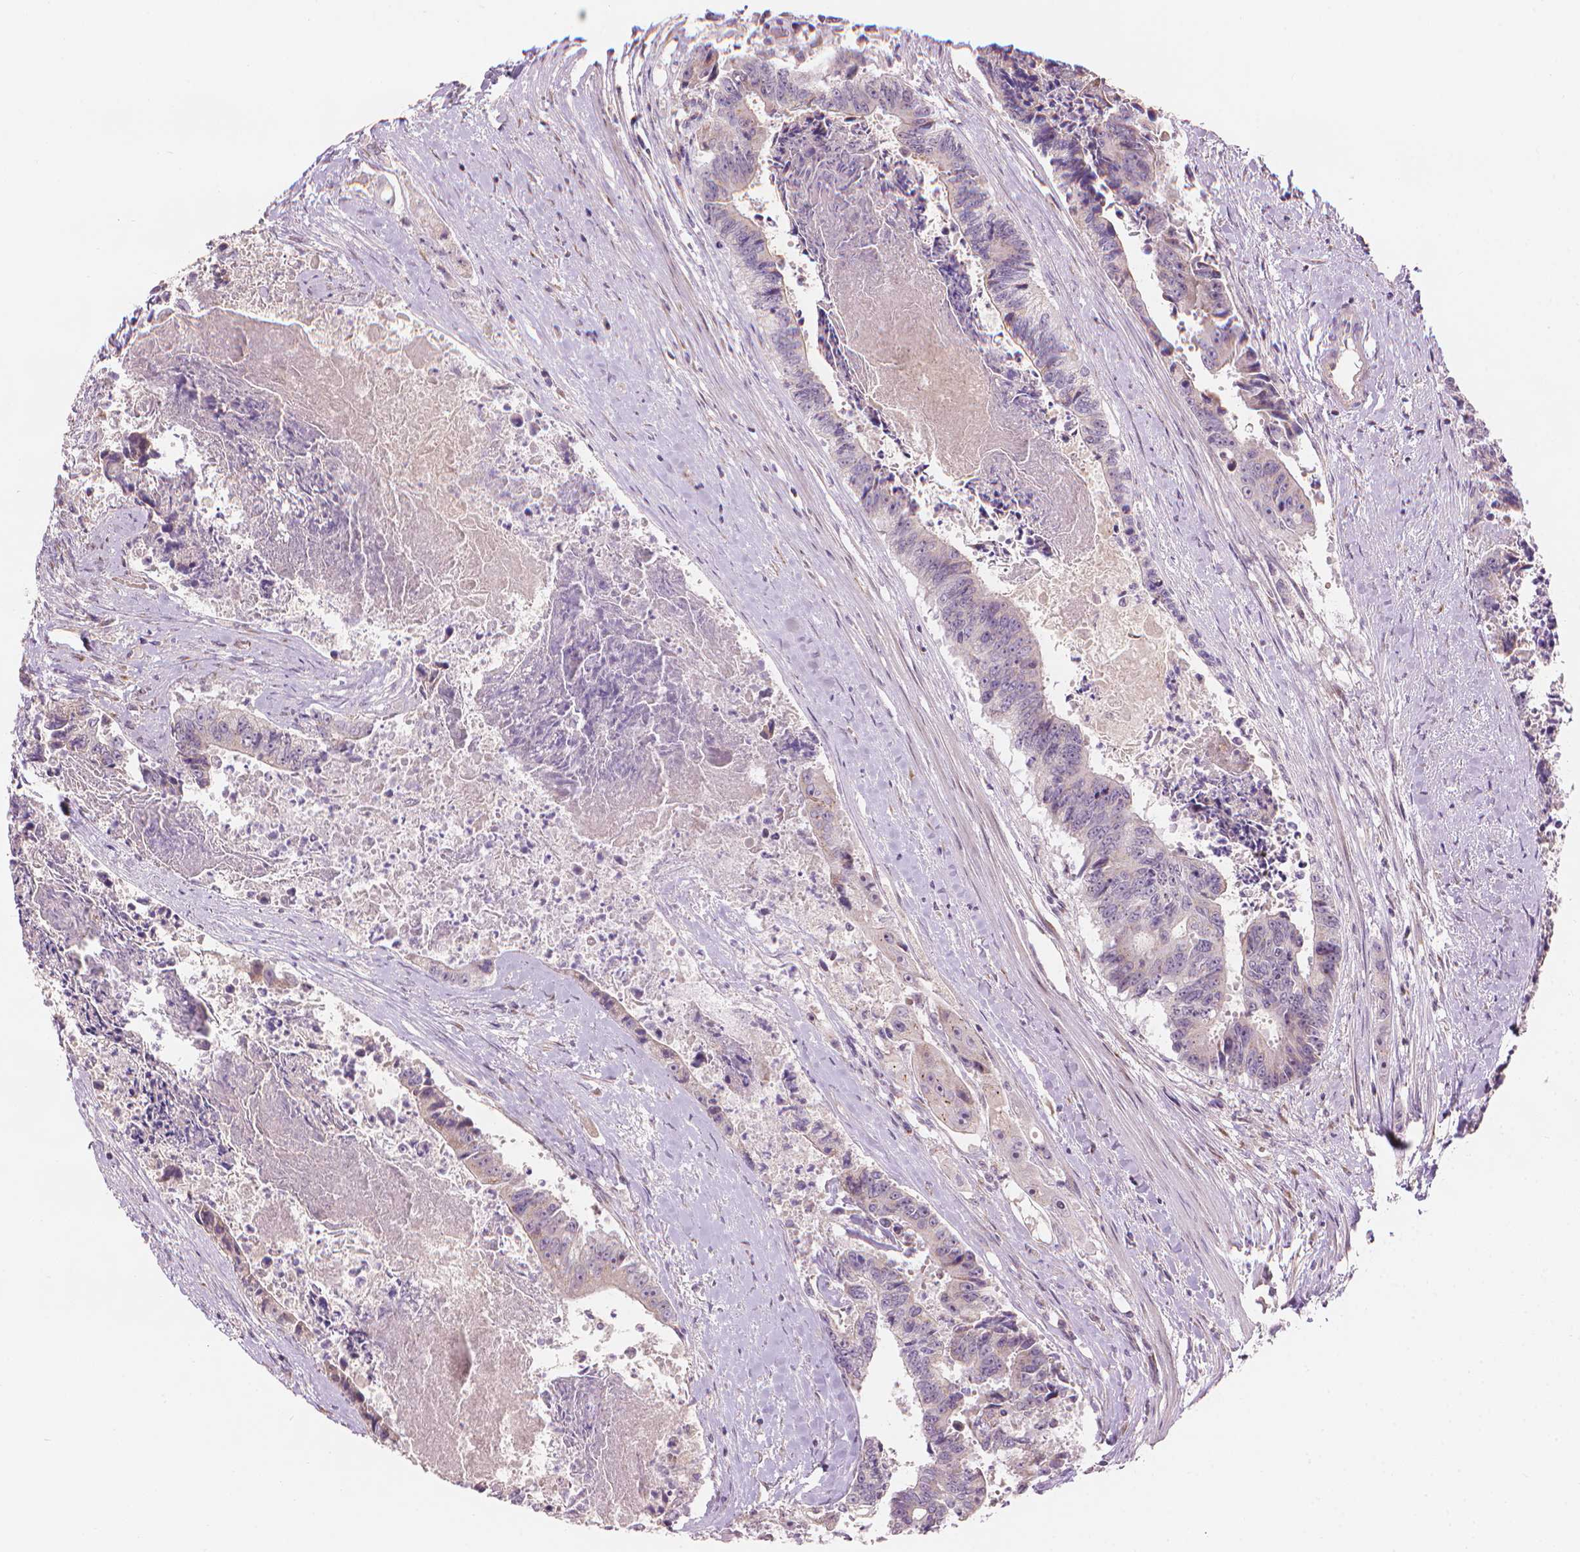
{"staining": {"intensity": "negative", "quantity": "none", "location": "none"}, "tissue": "colorectal cancer", "cell_type": "Tumor cells", "image_type": "cancer", "snomed": [{"axis": "morphology", "description": "Adenocarcinoma, NOS"}, {"axis": "topography", "description": "Rectum"}], "caption": "Immunohistochemical staining of colorectal cancer displays no significant staining in tumor cells. (DAB immunohistochemistry with hematoxylin counter stain).", "gene": "IFFO1", "patient": {"sex": "male", "age": 54}}